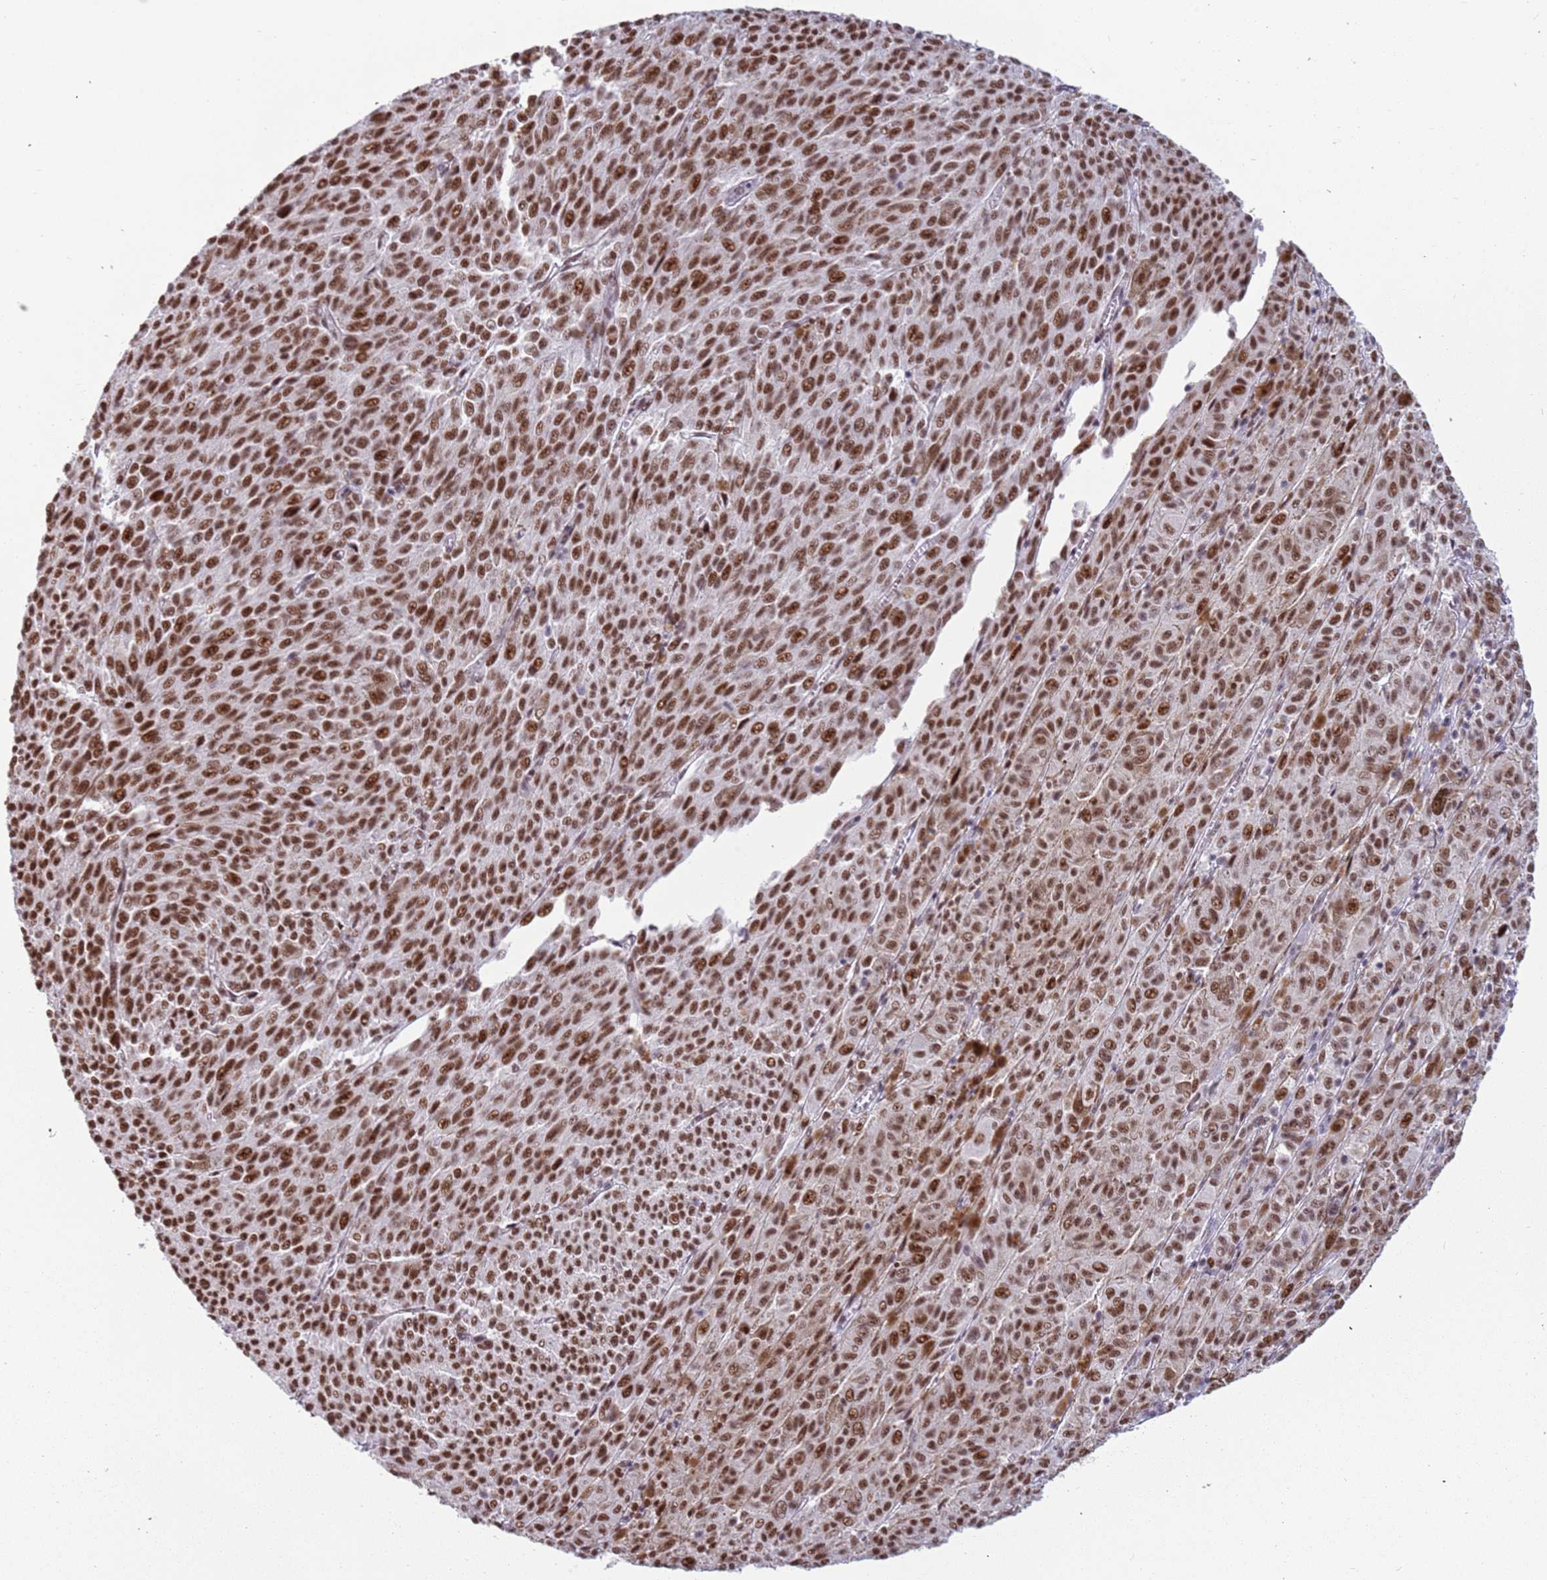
{"staining": {"intensity": "strong", "quantity": ">75%", "location": "nuclear"}, "tissue": "melanoma", "cell_type": "Tumor cells", "image_type": "cancer", "snomed": [{"axis": "morphology", "description": "Malignant melanoma, NOS"}, {"axis": "topography", "description": "Skin"}], "caption": "Human malignant melanoma stained for a protein (brown) demonstrates strong nuclear positive positivity in approximately >75% of tumor cells.", "gene": "LRMDA", "patient": {"sex": "female", "age": 52}}